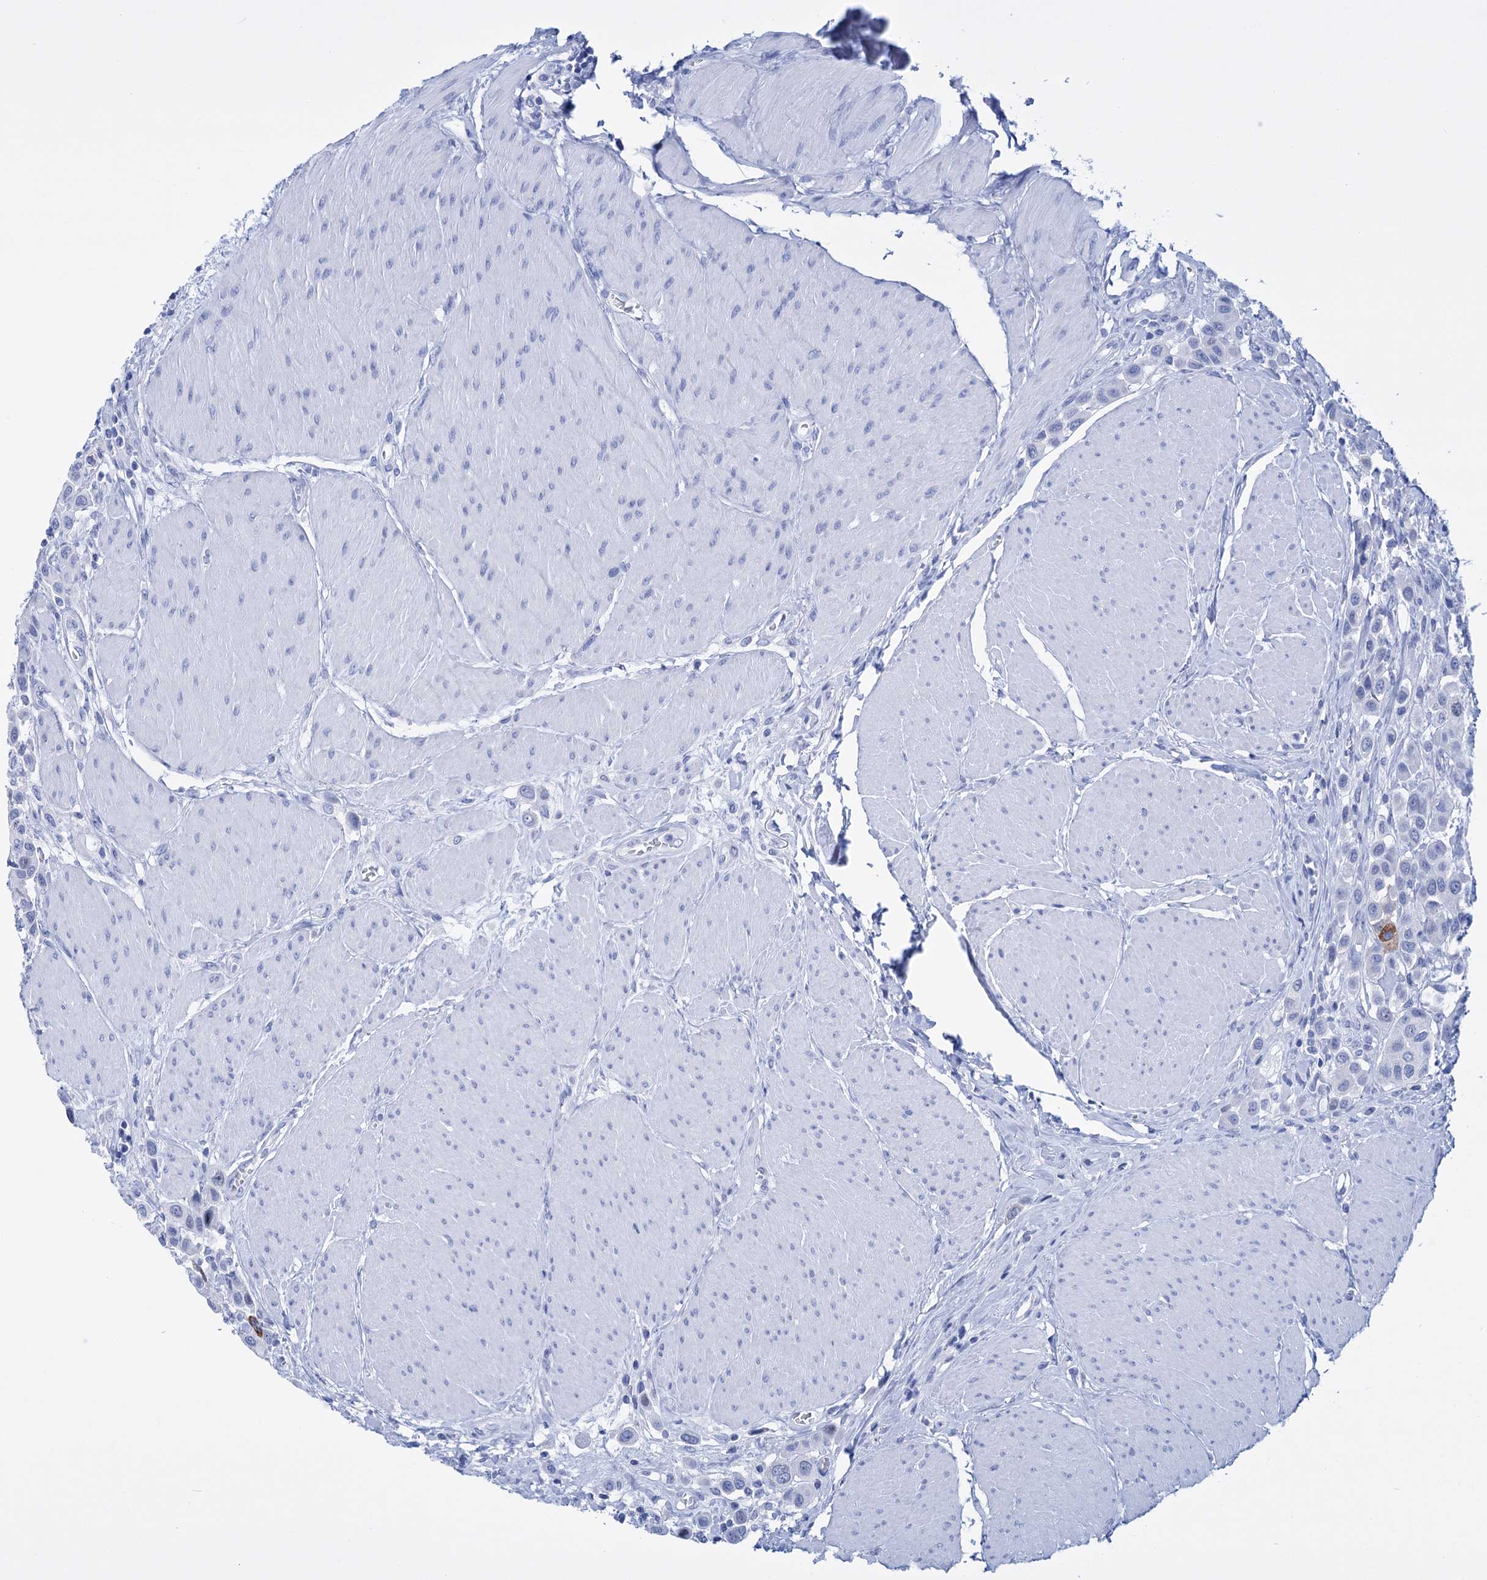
{"staining": {"intensity": "moderate", "quantity": "<25%", "location": "cytoplasmic/membranous"}, "tissue": "urothelial cancer", "cell_type": "Tumor cells", "image_type": "cancer", "snomed": [{"axis": "morphology", "description": "Urothelial carcinoma, High grade"}, {"axis": "topography", "description": "Urinary bladder"}], "caption": "Protein expression analysis of urothelial cancer displays moderate cytoplasmic/membranous positivity in approximately <25% of tumor cells. (IHC, brightfield microscopy, high magnification).", "gene": "FBXW12", "patient": {"sex": "male", "age": 50}}